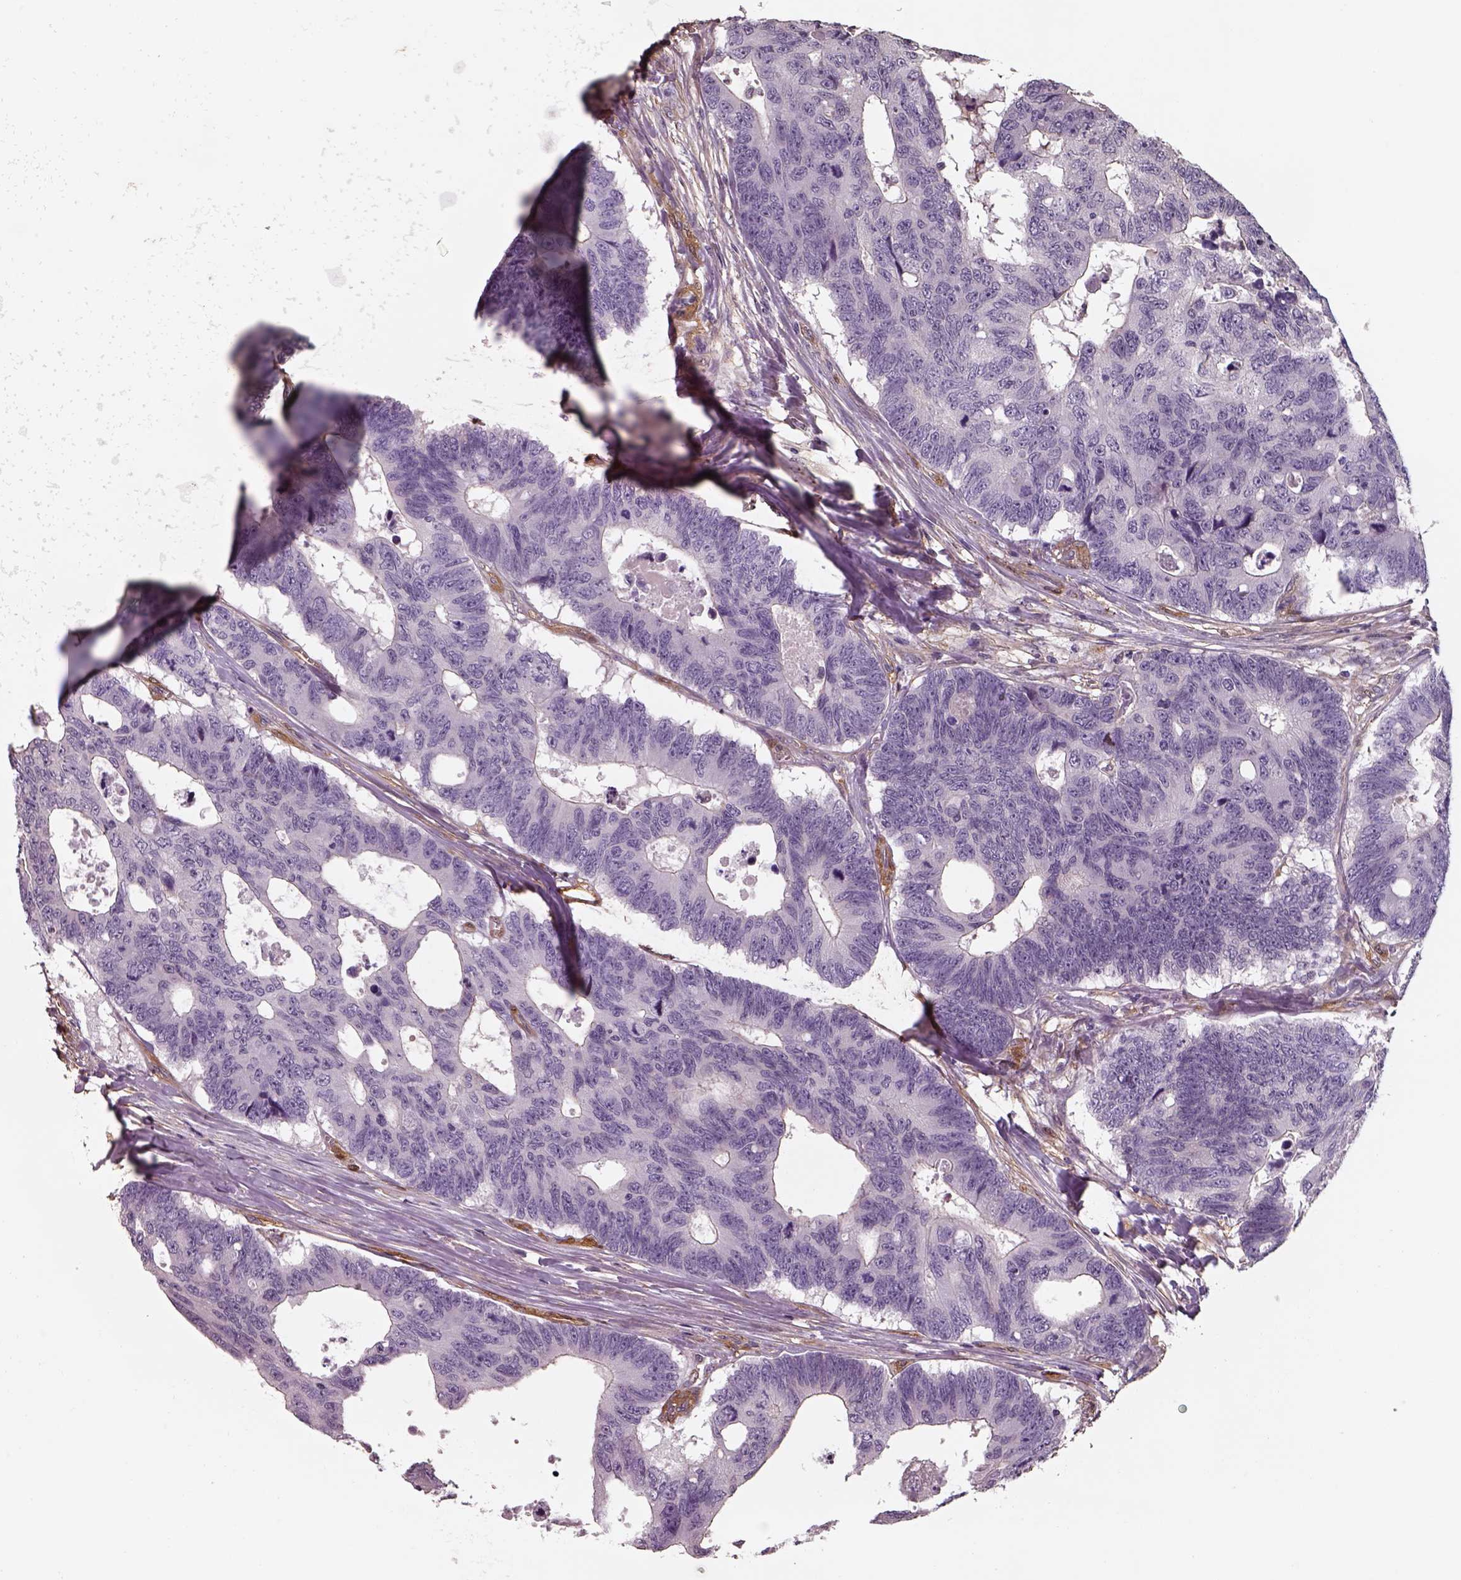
{"staining": {"intensity": "negative", "quantity": "none", "location": "none"}, "tissue": "colorectal cancer", "cell_type": "Tumor cells", "image_type": "cancer", "snomed": [{"axis": "morphology", "description": "Adenocarcinoma, NOS"}, {"axis": "topography", "description": "Colon"}], "caption": "Micrograph shows no significant protein expression in tumor cells of colorectal cancer.", "gene": "ISYNA1", "patient": {"sex": "female", "age": 77}}